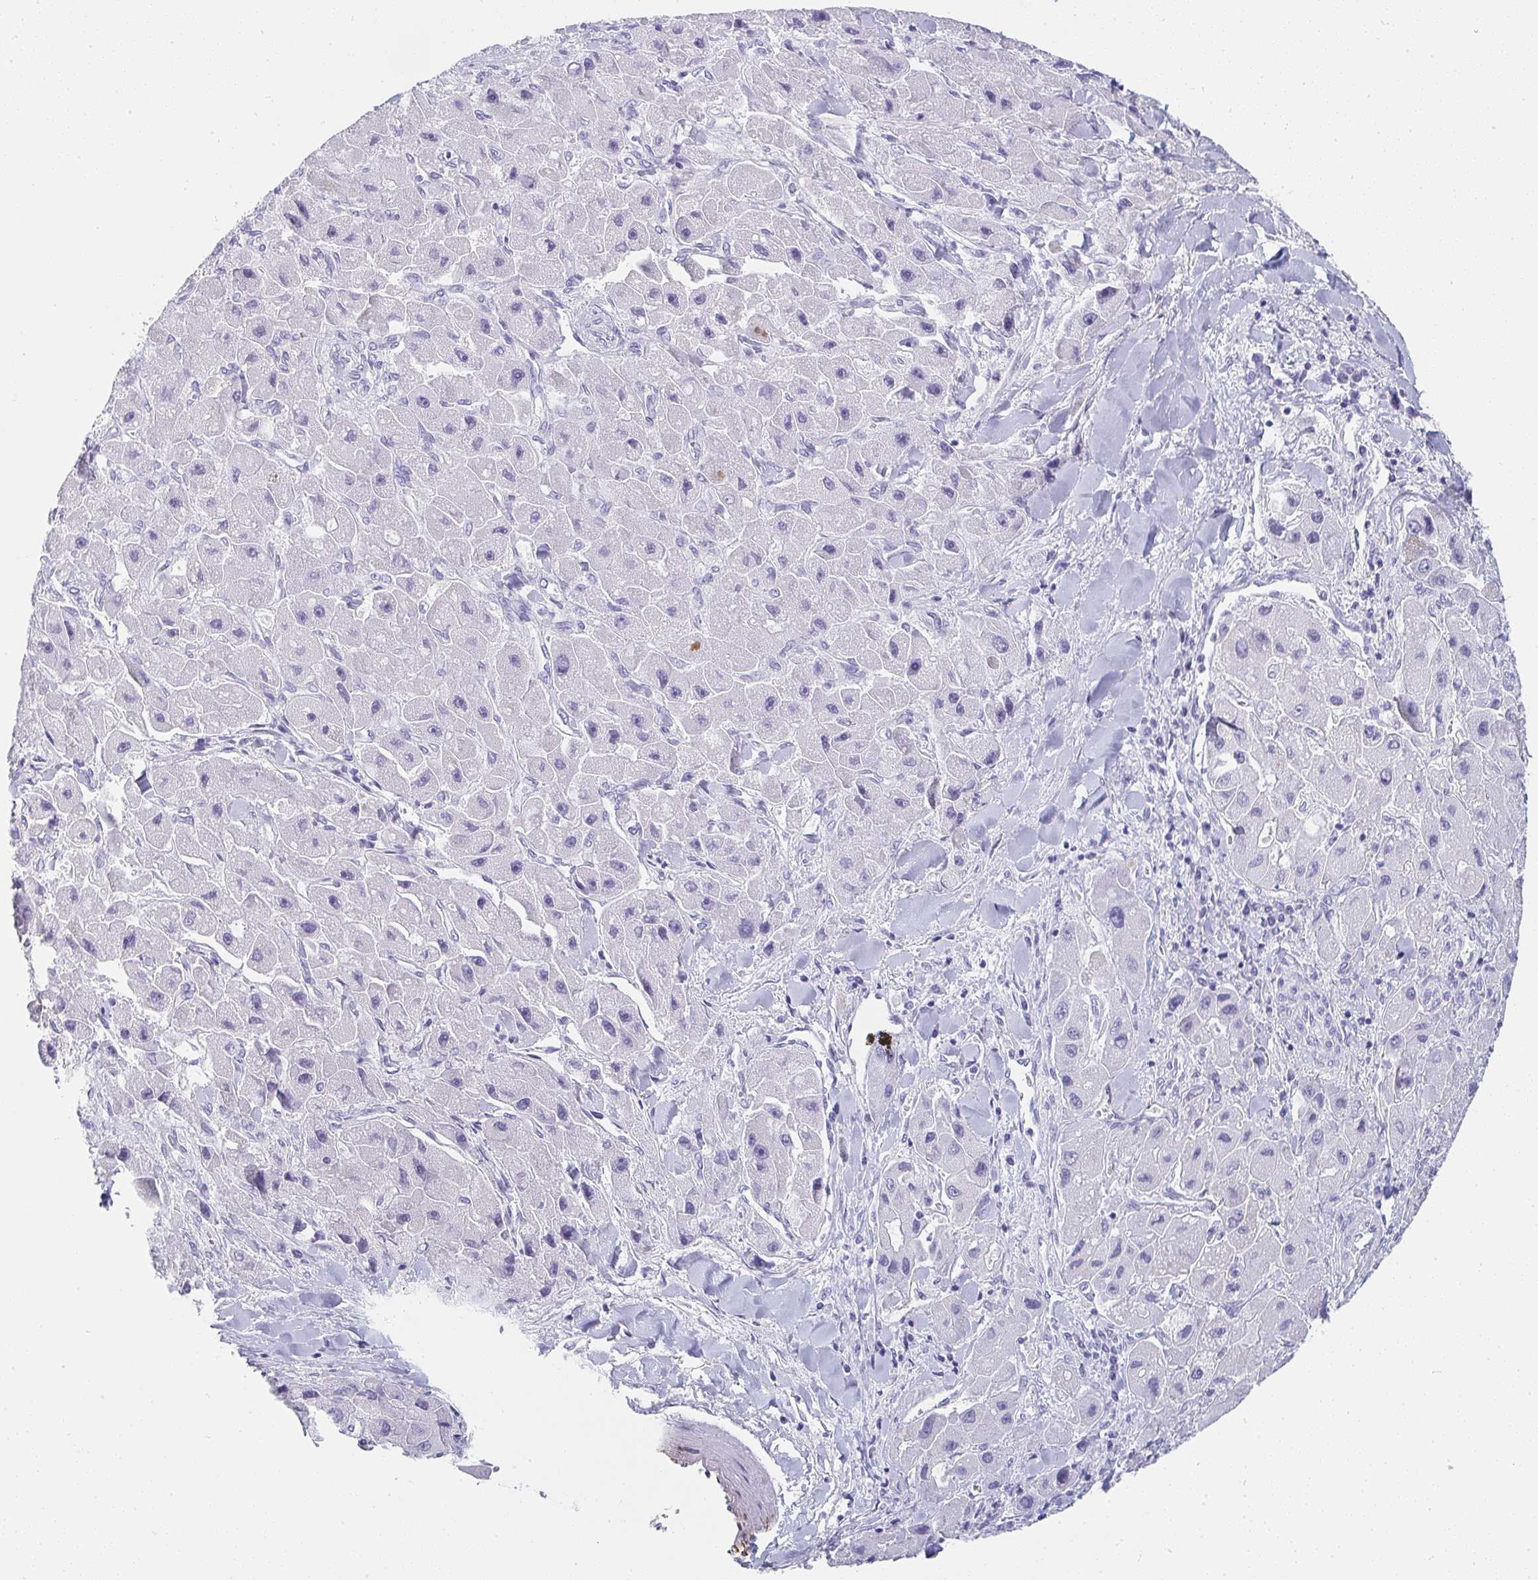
{"staining": {"intensity": "negative", "quantity": "none", "location": "none"}, "tissue": "liver cancer", "cell_type": "Tumor cells", "image_type": "cancer", "snomed": [{"axis": "morphology", "description": "Carcinoma, Hepatocellular, NOS"}, {"axis": "topography", "description": "Liver"}], "caption": "A photomicrograph of liver hepatocellular carcinoma stained for a protein reveals no brown staining in tumor cells. (DAB (3,3'-diaminobenzidine) immunohistochemistry (IHC) visualized using brightfield microscopy, high magnification).", "gene": "PRND", "patient": {"sex": "male", "age": 24}}